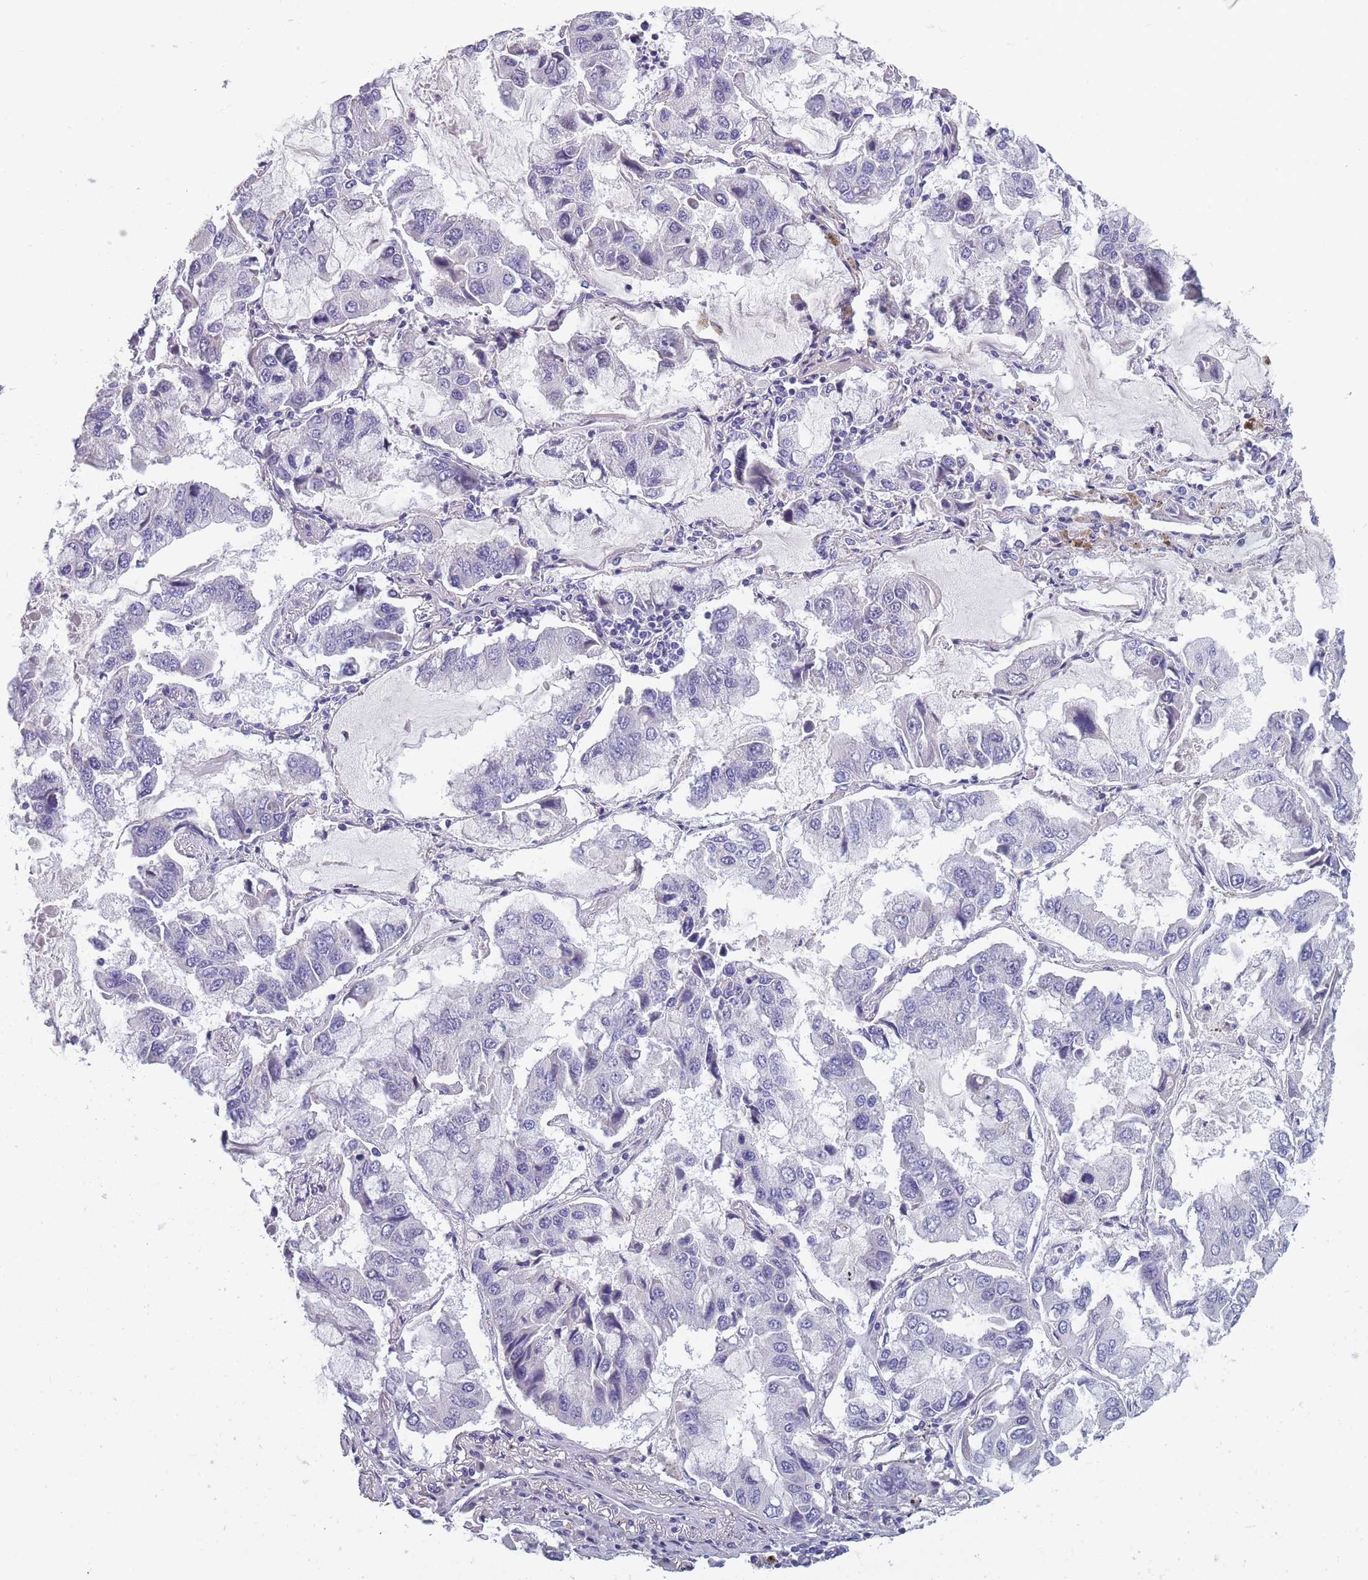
{"staining": {"intensity": "negative", "quantity": "none", "location": "none"}, "tissue": "lung cancer", "cell_type": "Tumor cells", "image_type": "cancer", "snomed": [{"axis": "morphology", "description": "Adenocarcinoma, NOS"}, {"axis": "topography", "description": "Lung"}], "caption": "A photomicrograph of human lung cancer (adenocarcinoma) is negative for staining in tumor cells.", "gene": "OR4C5", "patient": {"sex": "male", "age": 64}}